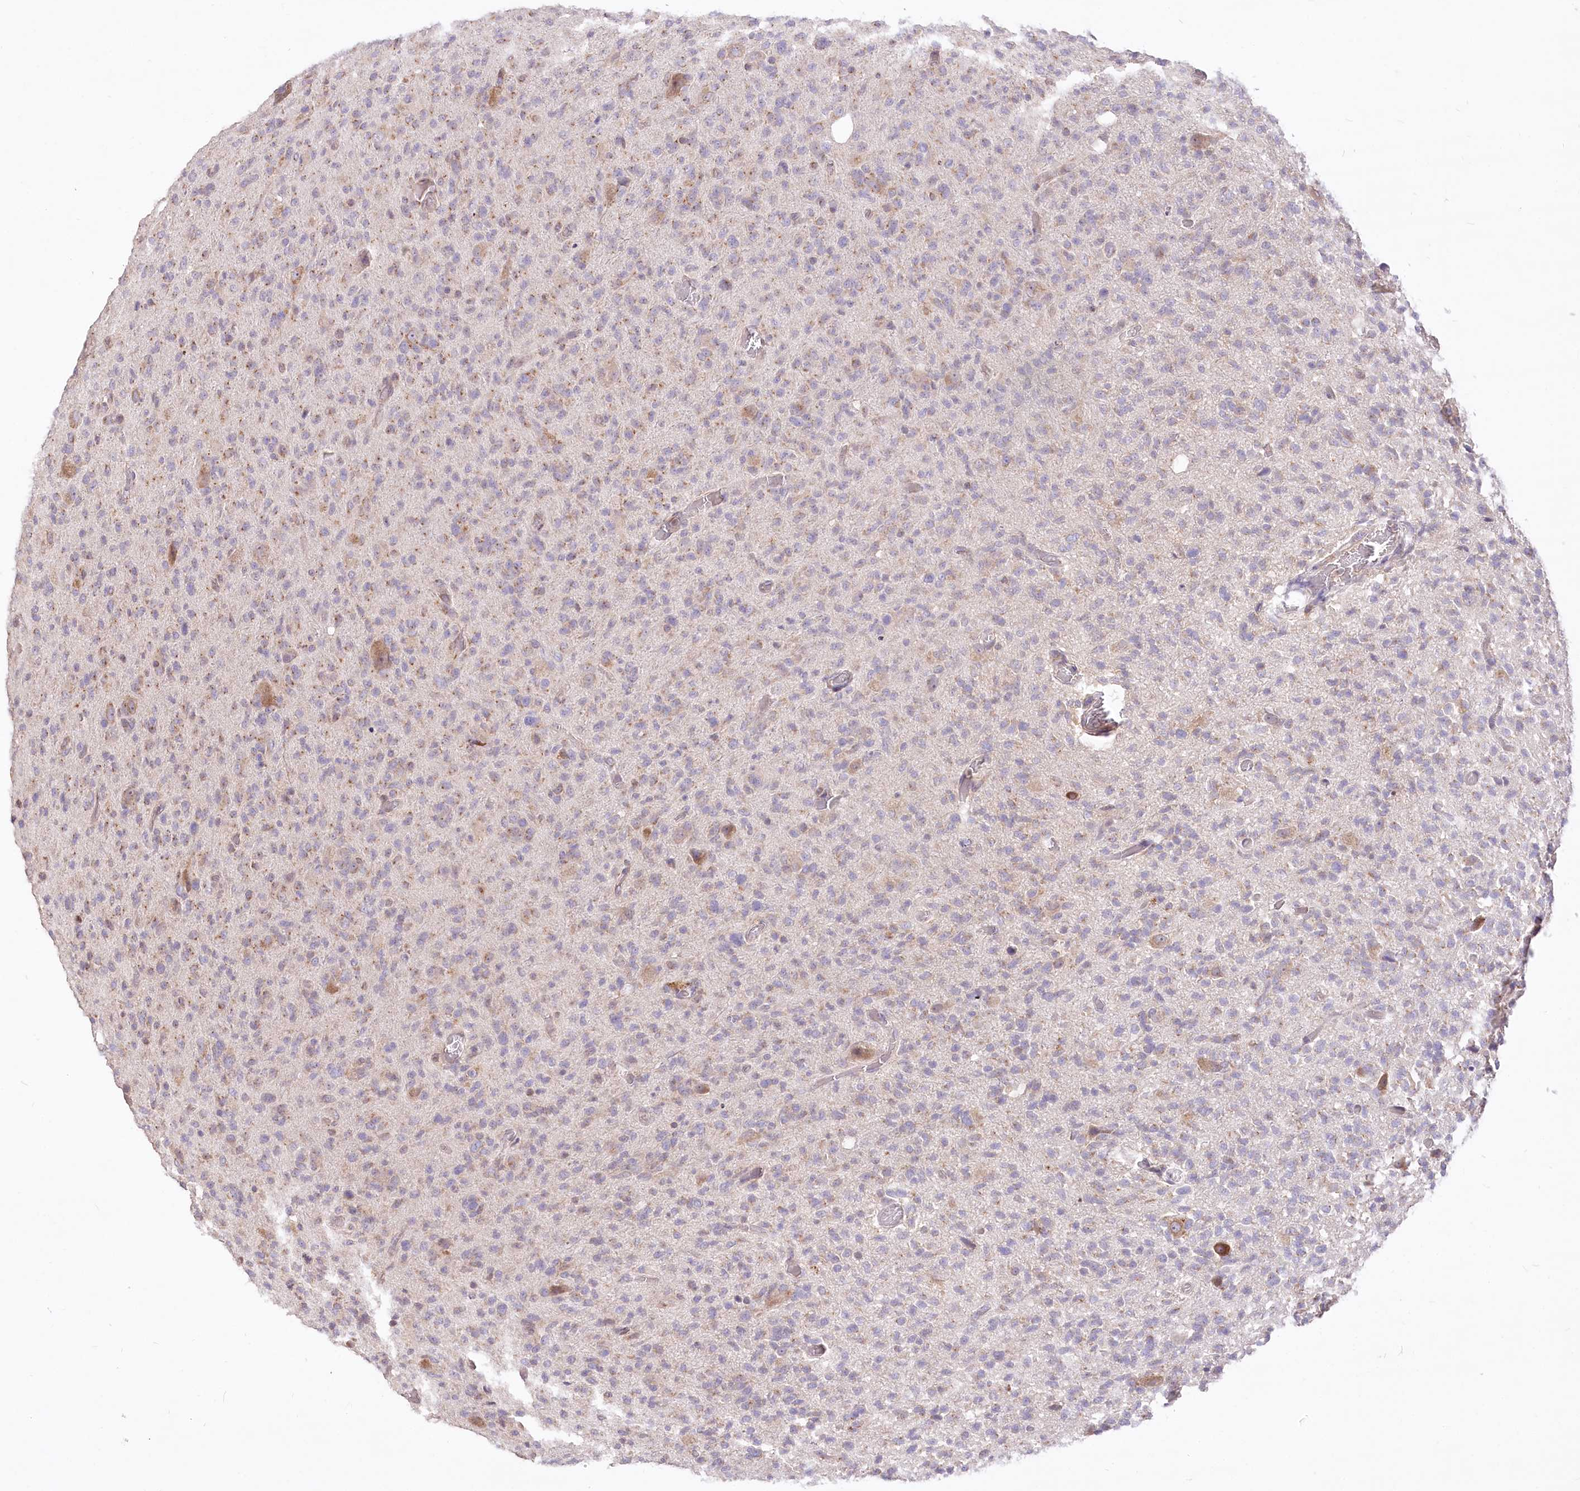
{"staining": {"intensity": "weak", "quantity": "<25%", "location": "cytoplasmic/membranous"}, "tissue": "glioma", "cell_type": "Tumor cells", "image_type": "cancer", "snomed": [{"axis": "morphology", "description": "Glioma, malignant, High grade"}, {"axis": "topography", "description": "Brain"}], "caption": "This photomicrograph is of malignant high-grade glioma stained with IHC to label a protein in brown with the nuclei are counter-stained blue. There is no staining in tumor cells.", "gene": "STT3B", "patient": {"sex": "female", "age": 57}}